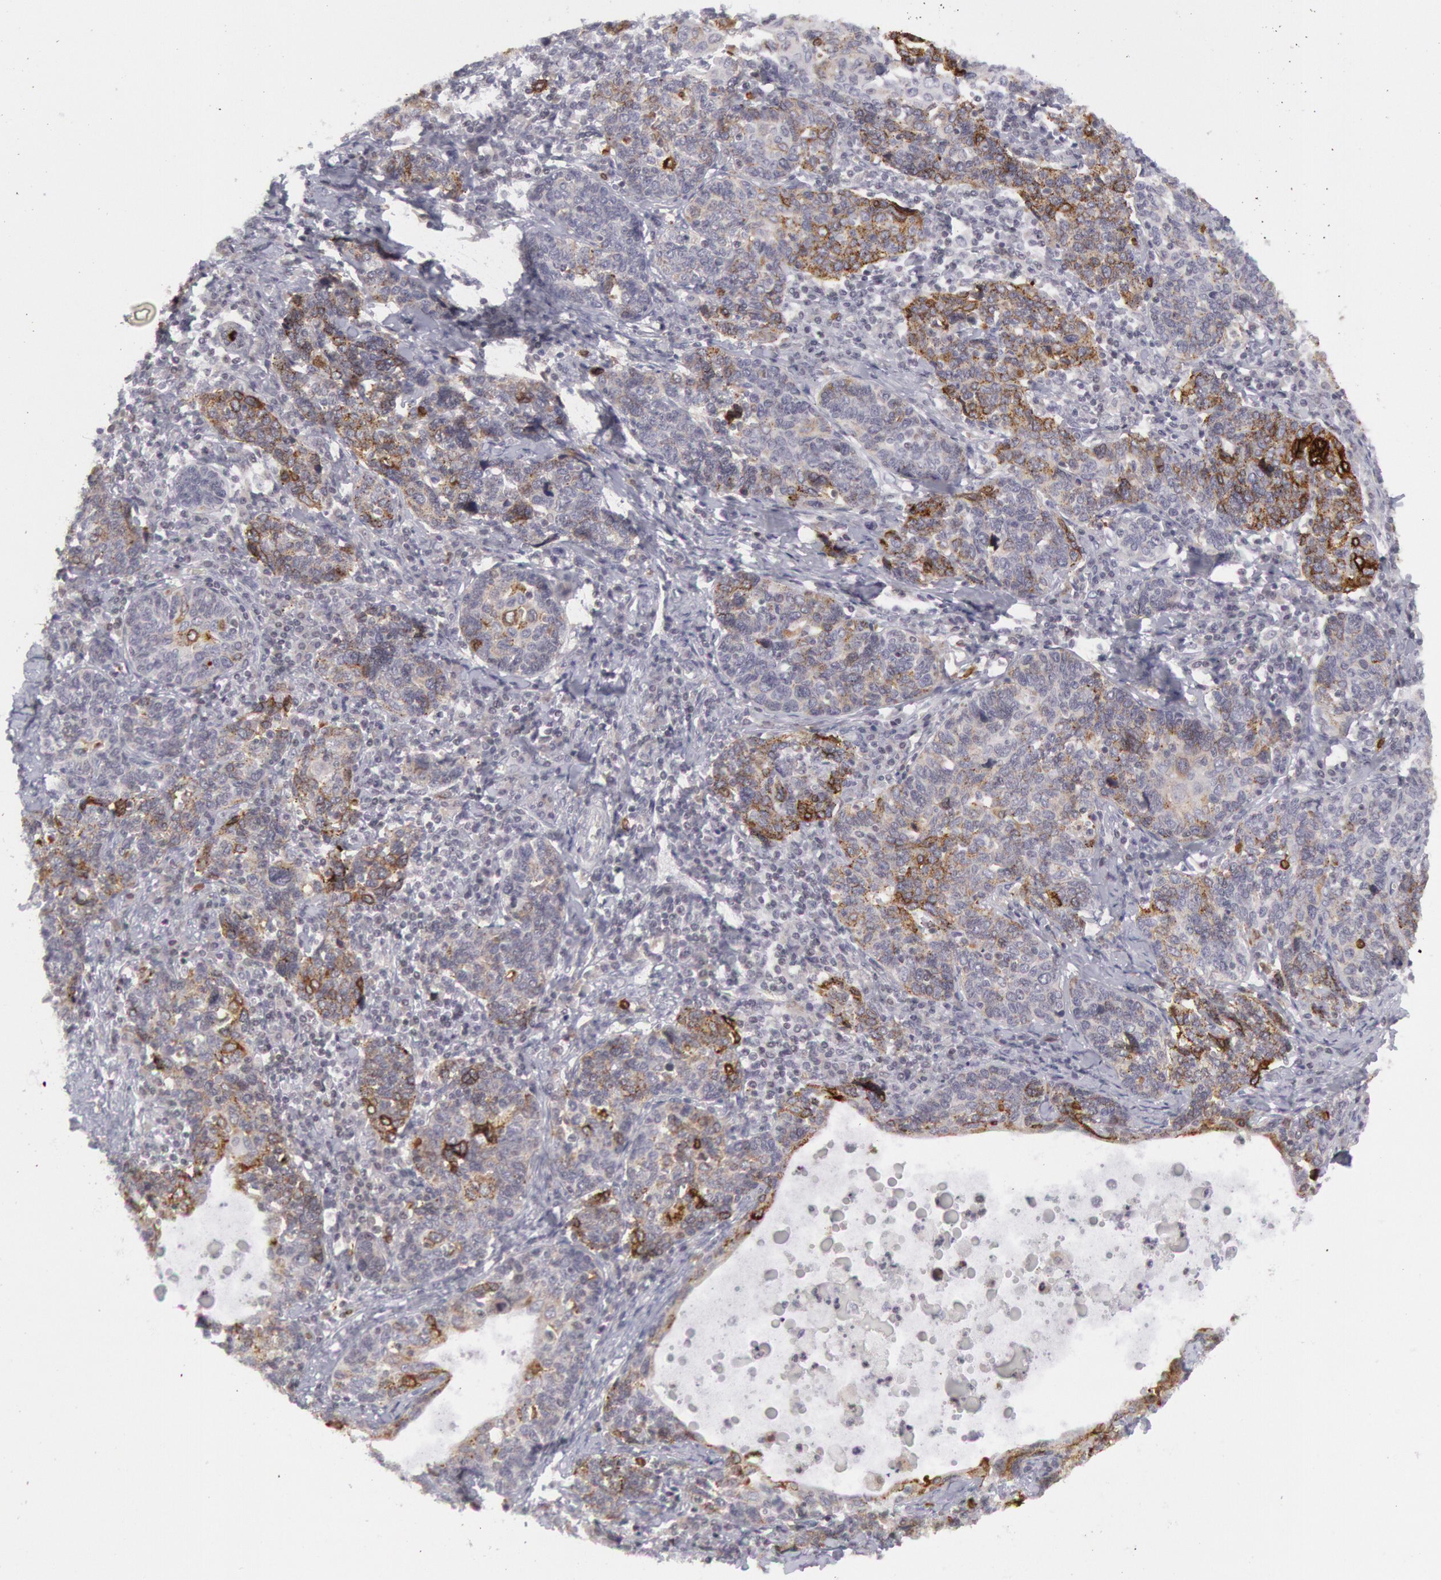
{"staining": {"intensity": "moderate", "quantity": "25%-75%", "location": "cytoplasmic/membranous"}, "tissue": "cervical cancer", "cell_type": "Tumor cells", "image_type": "cancer", "snomed": [{"axis": "morphology", "description": "Squamous cell carcinoma, NOS"}, {"axis": "topography", "description": "Cervix"}], "caption": "Immunohistochemistry of human cervical cancer shows medium levels of moderate cytoplasmic/membranous expression in about 25%-75% of tumor cells. (Brightfield microscopy of DAB IHC at high magnification).", "gene": "PTGS2", "patient": {"sex": "female", "age": 41}}